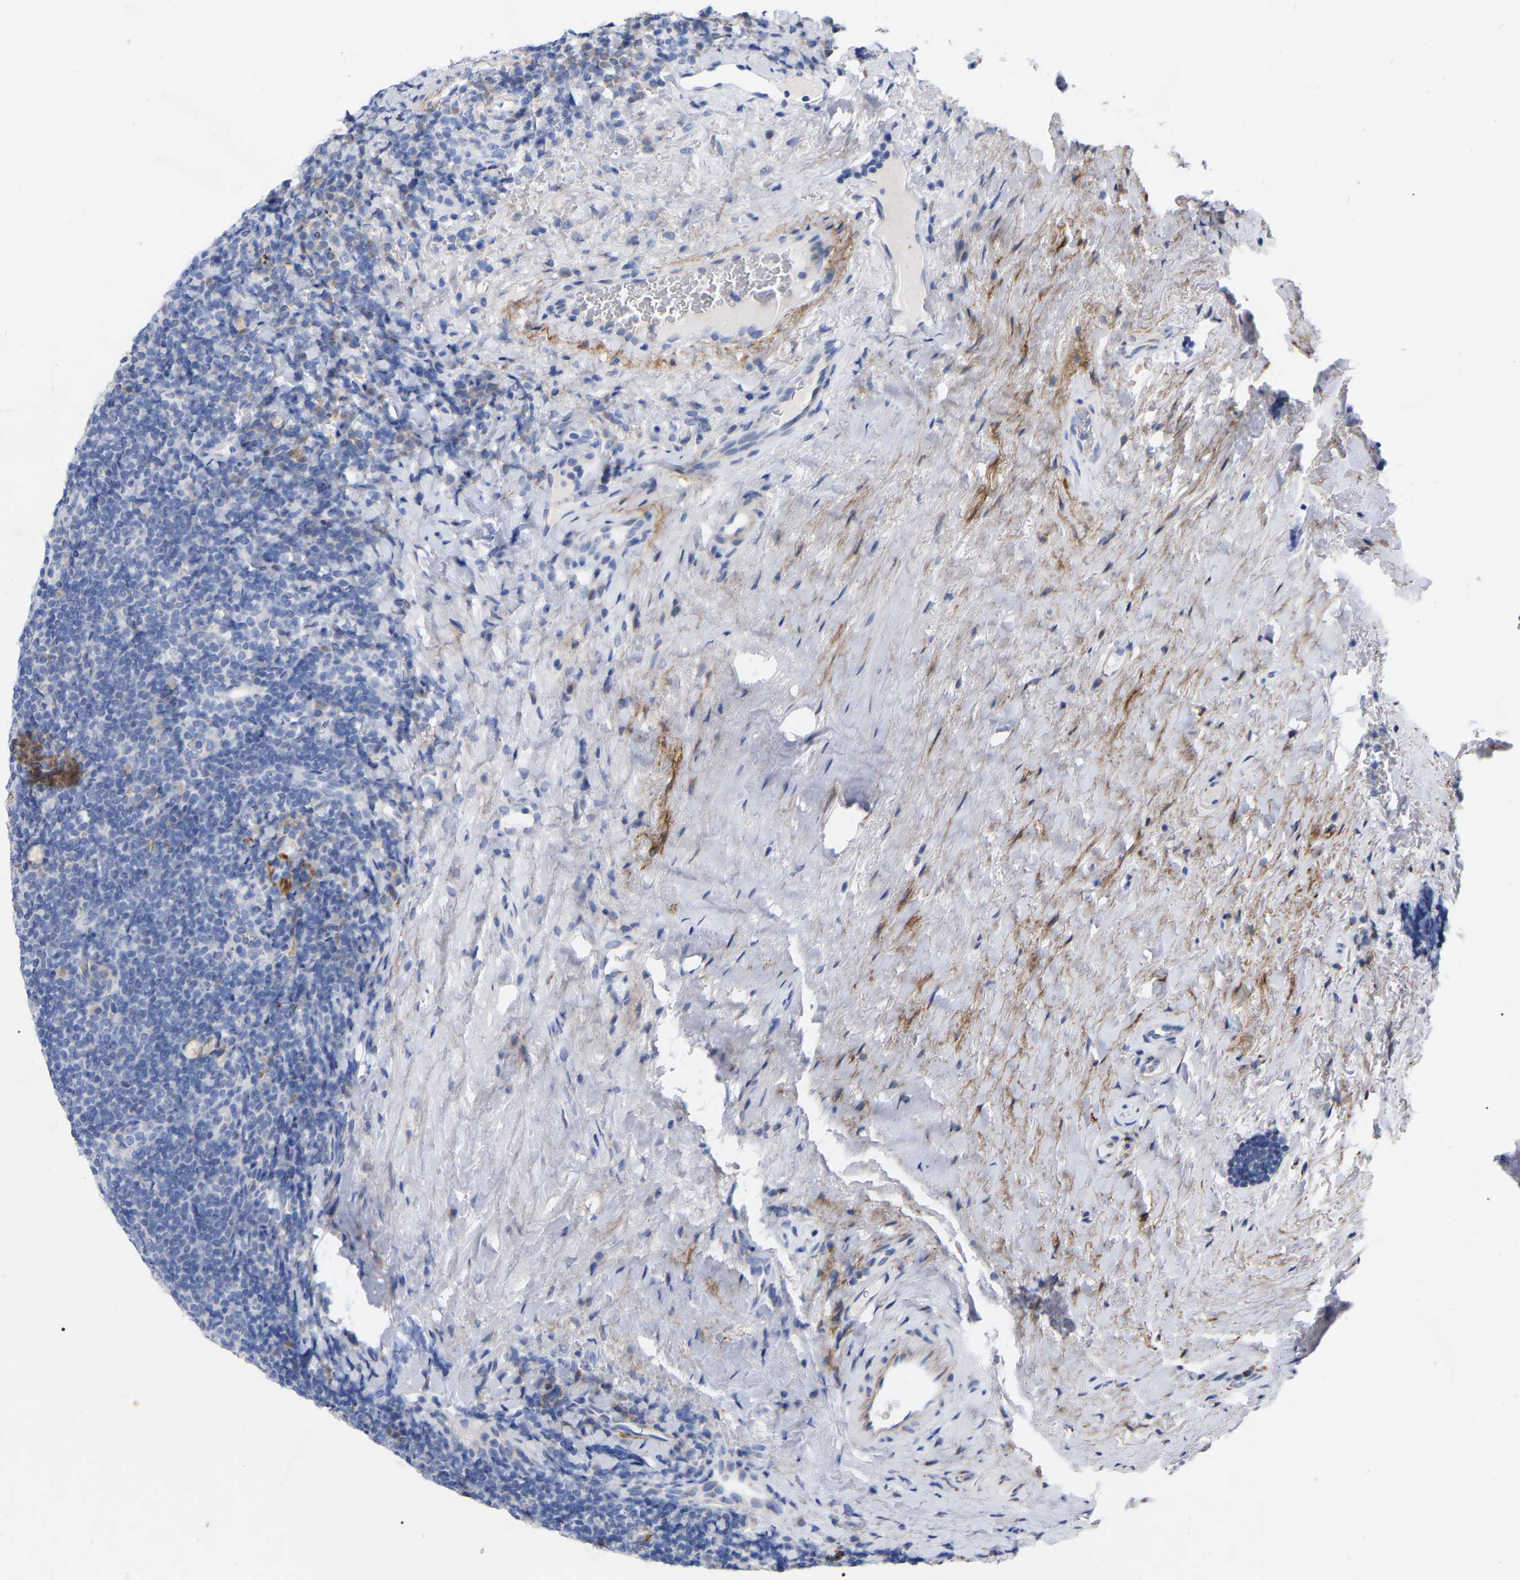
{"staining": {"intensity": "weak", "quantity": "<25%", "location": "cytoplasmic/membranous"}, "tissue": "tonsil", "cell_type": "Germinal center cells", "image_type": "normal", "snomed": [{"axis": "morphology", "description": "Normal tissue, NOS"}, {"axis": "topography", "description": "Tonsil"}], "caption": "Tonsil stained for a protein using immunohistochemistry (IHC) reveals no staining germinal center cells.", "gene": "STRIP2", "patient": {"sex": "male", "age": 37}}